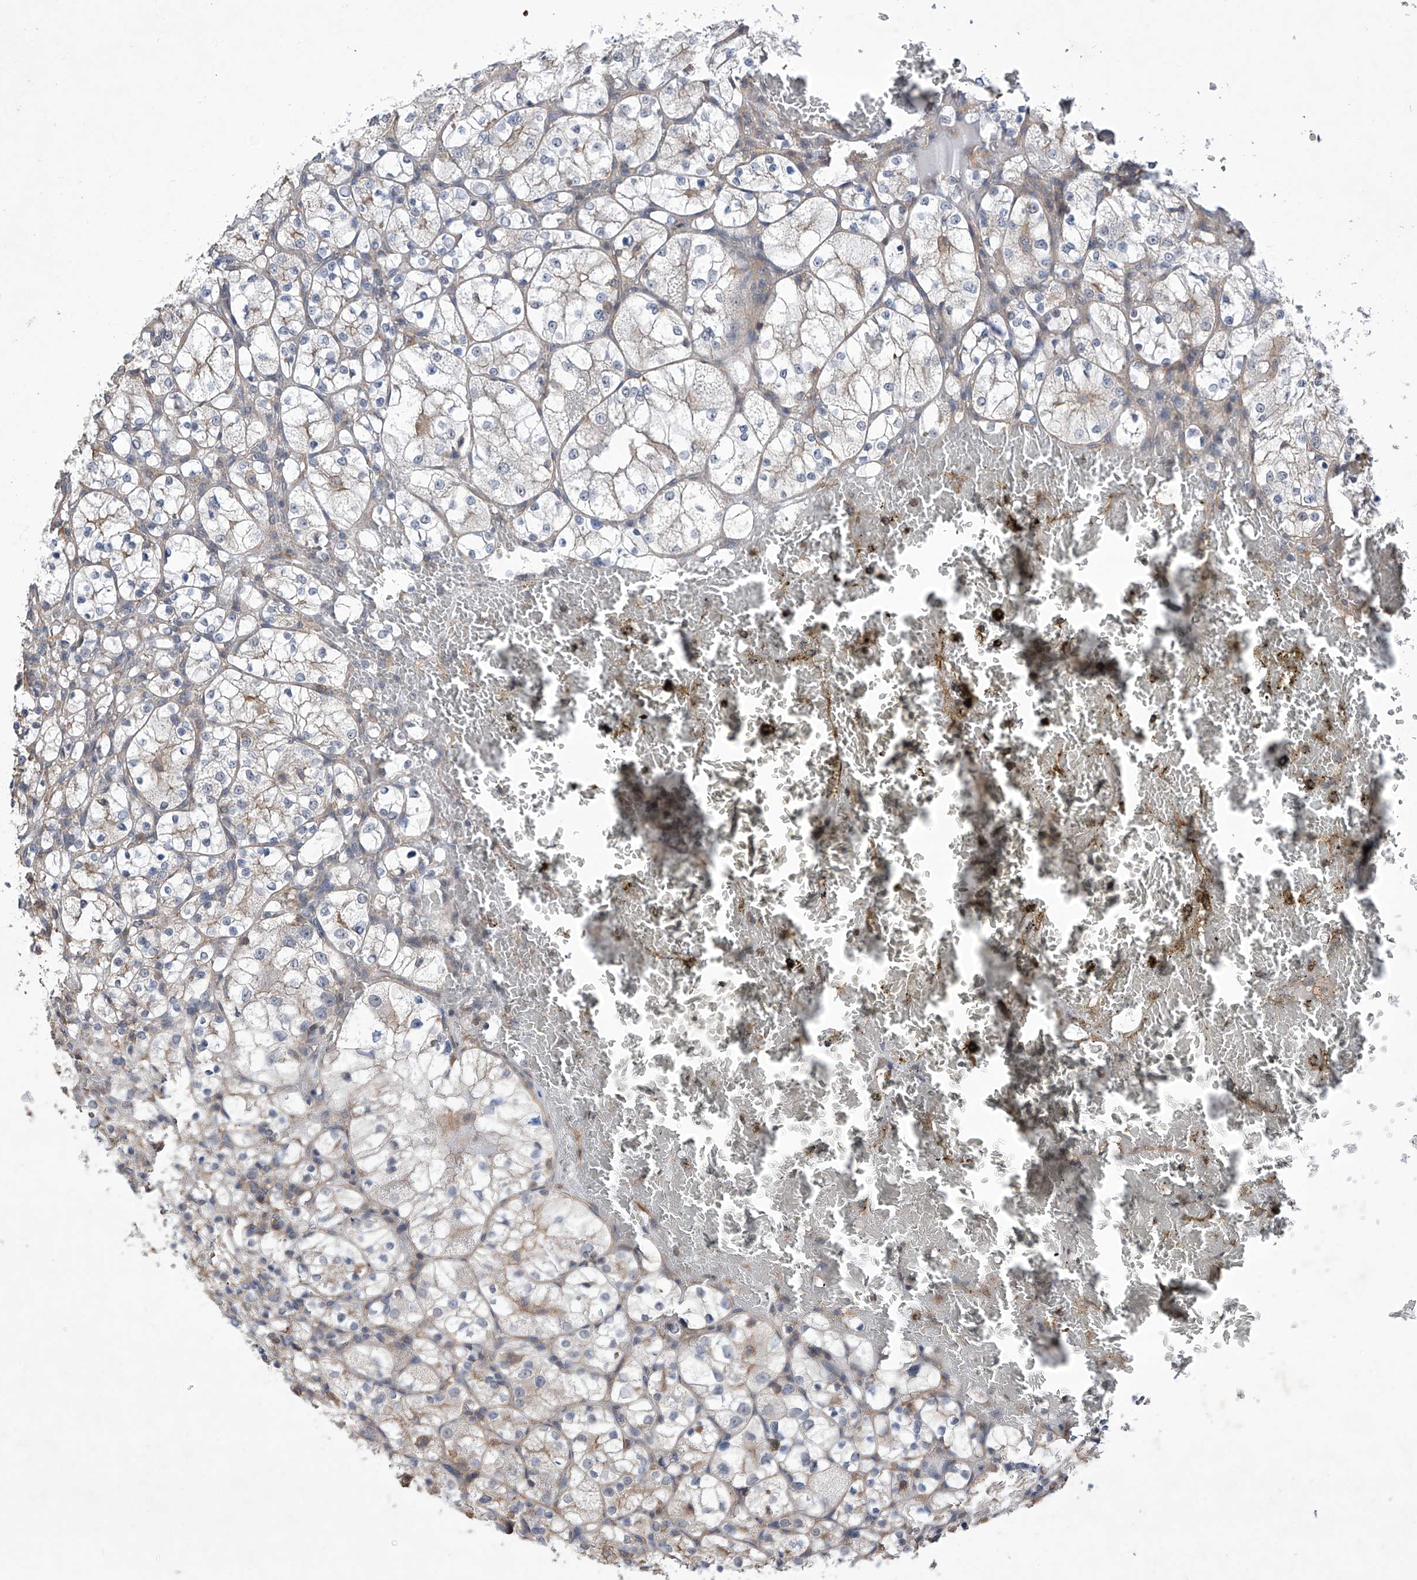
{"staining": {"intensity": "negative", "quantity": "none", "location": "none"}, "tissue": "renal cancer", "cell_type": "Tumor cells", "image_type": "cancer", "snomed": [{"axis": "morphology", "description": "Adenocarcinoma, NOS"}, {"axis": "topography", "description": "Kidney"}], "caption": "High magnification brightfield microscopy of renal cancer (adenocarcinoma) stained with DAB (3,3'-diaminobenzidine) (brown) and counterstained with hematoxylin (blue): tumor cells show no significant staining.", "gene": "KIFC2", "patient": {"sex": "female", "age": 69}}